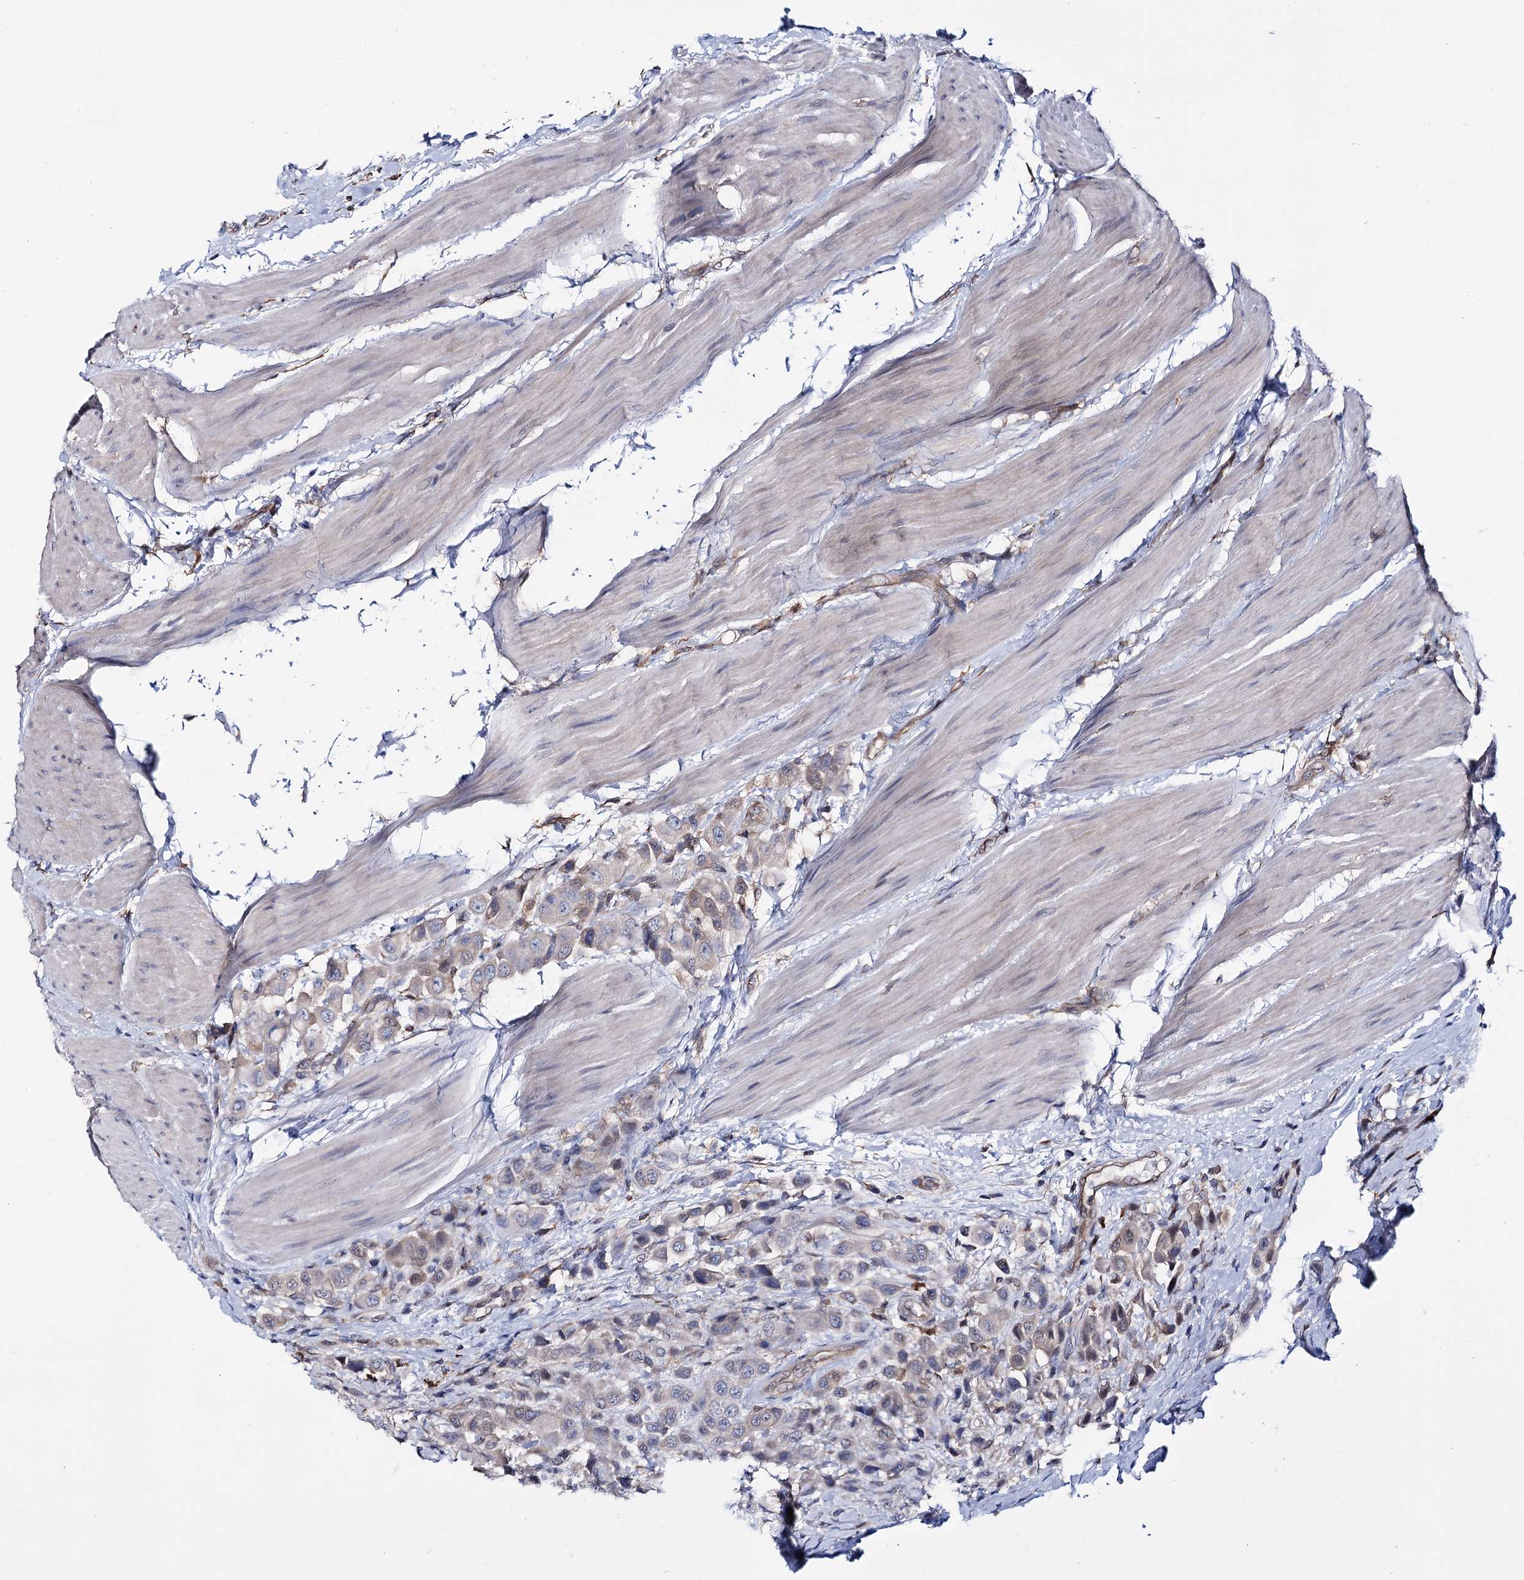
{"staining": {"intensity": "weak", "quantity": "<25%", "location": "cytoplasmic/membranous"}, "tissue": "urothelial cancer", "cell_type": "Tumor cells", "image_type": "cancer", "snomed": [{"axis": "morphology", "description": "Urothelial carcinoma, High grade"}, {"axis": "topography", "description": "Urinary bladder"}], "caption": "Tumor cells are negative for brown protein staining in urothelial carcinoma (high-grade). The staining was performed using DAB (3,3'-diaminobenzidine) to visualize the protein expression in brown, while the nuclei were stained in blue with hematoxylin (Magnification: 20x).", "gene": "PTER", "patient": {"sex": "male", "age": 50}}